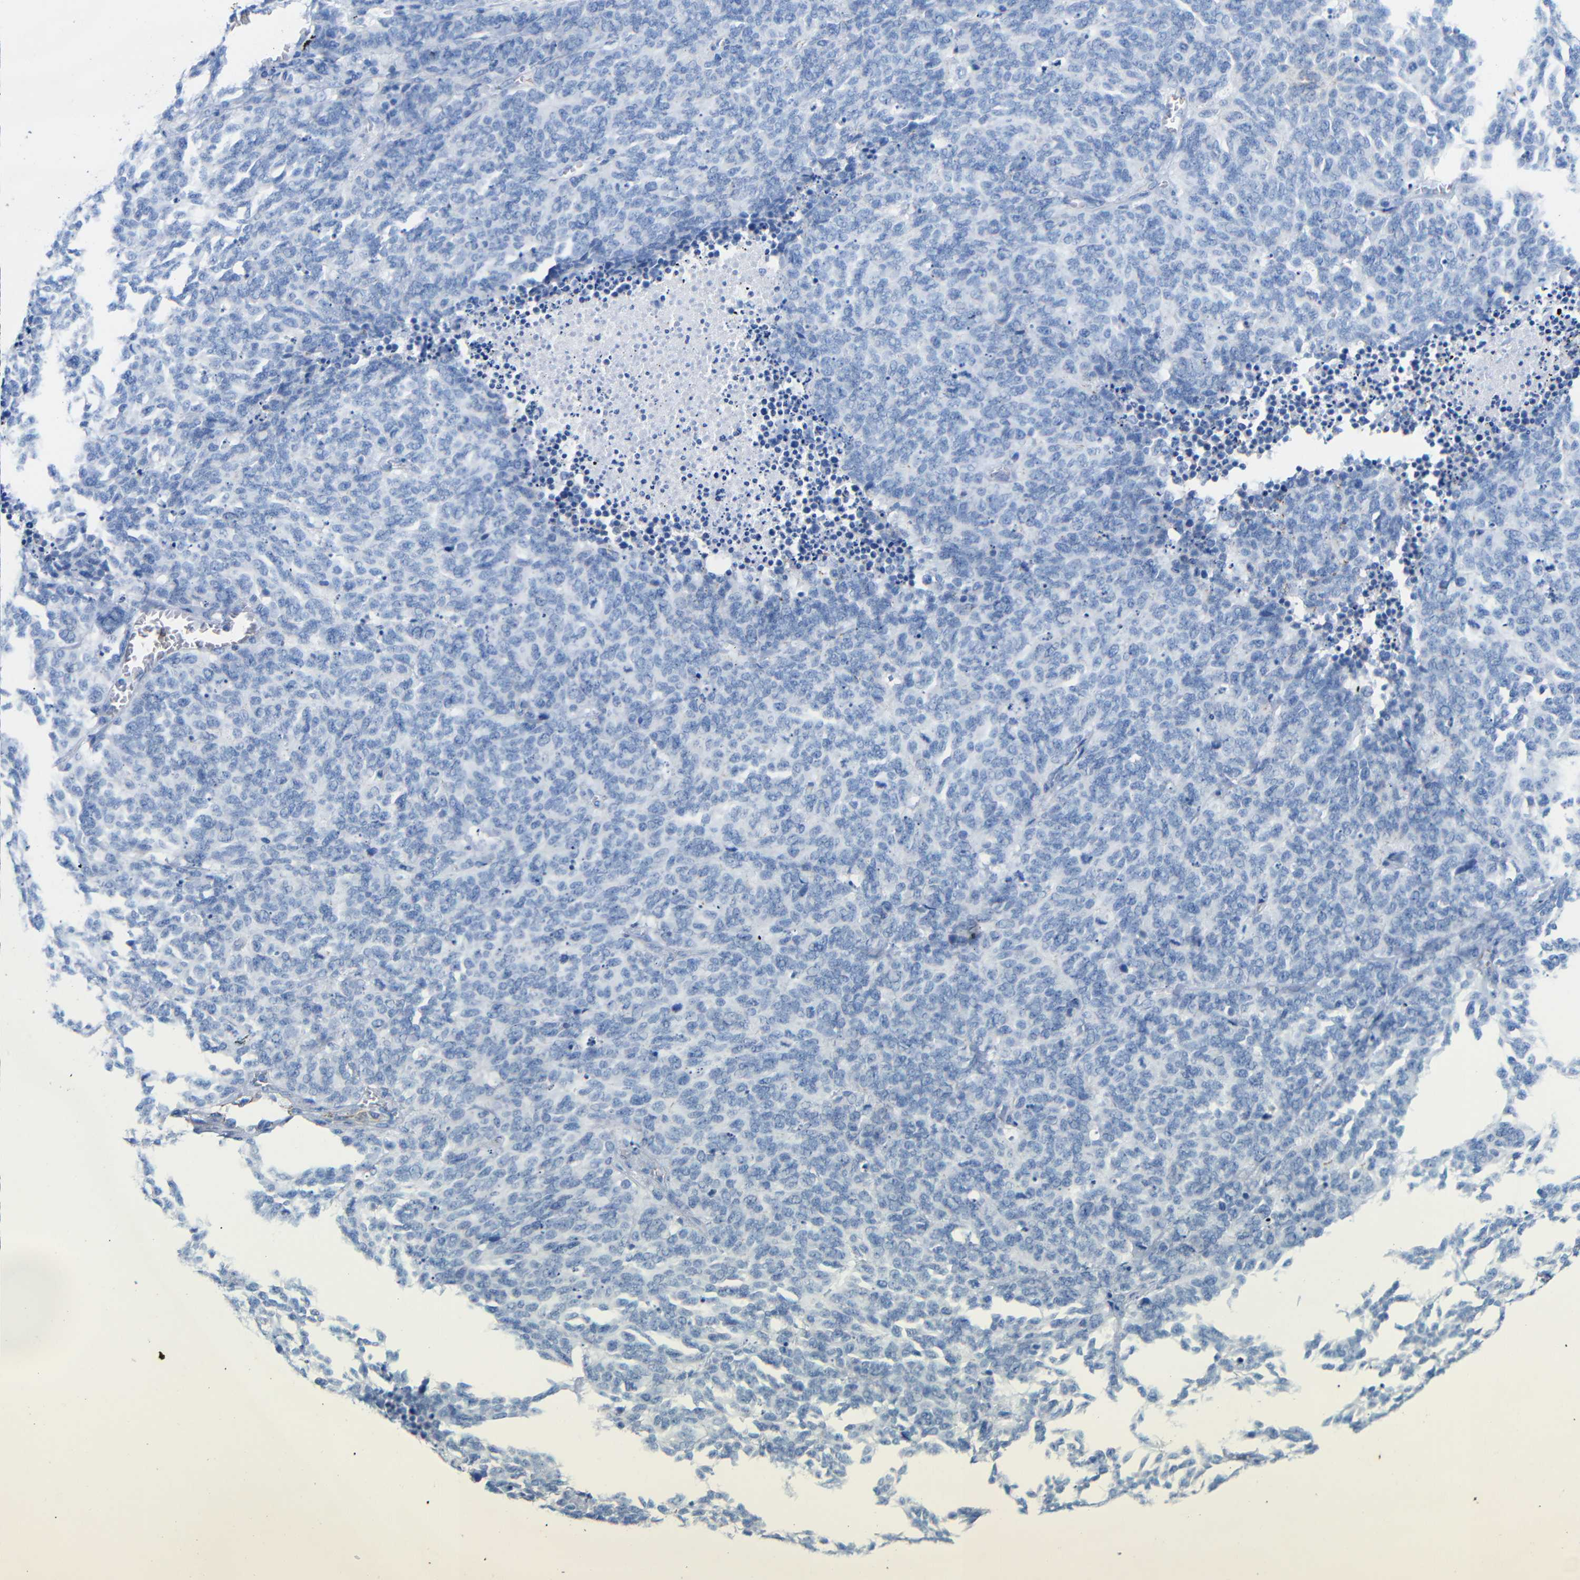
{"staining": {"intensity": "negative", "quantity": "none", "location": "none"}, "tissue": "lung cancer", "cell_type": "Tumor cells", "image_type": "cancer", "snomed": [{"axis": "morphology", "description": "Neoplasm, malignant, NOS"}, {"axis": "topography", "description": "Lung"}], "caption": "Tumor cells show no significant protein positivity in neoplasm (malignant) (lung). Brightfield microscopy of immunohistochemistry stained with DAB (brown) and hematoxylin (blue), captured at high magnification.", "gene": "CGNL1", "patient": {"sex": "female", "age": 58}}